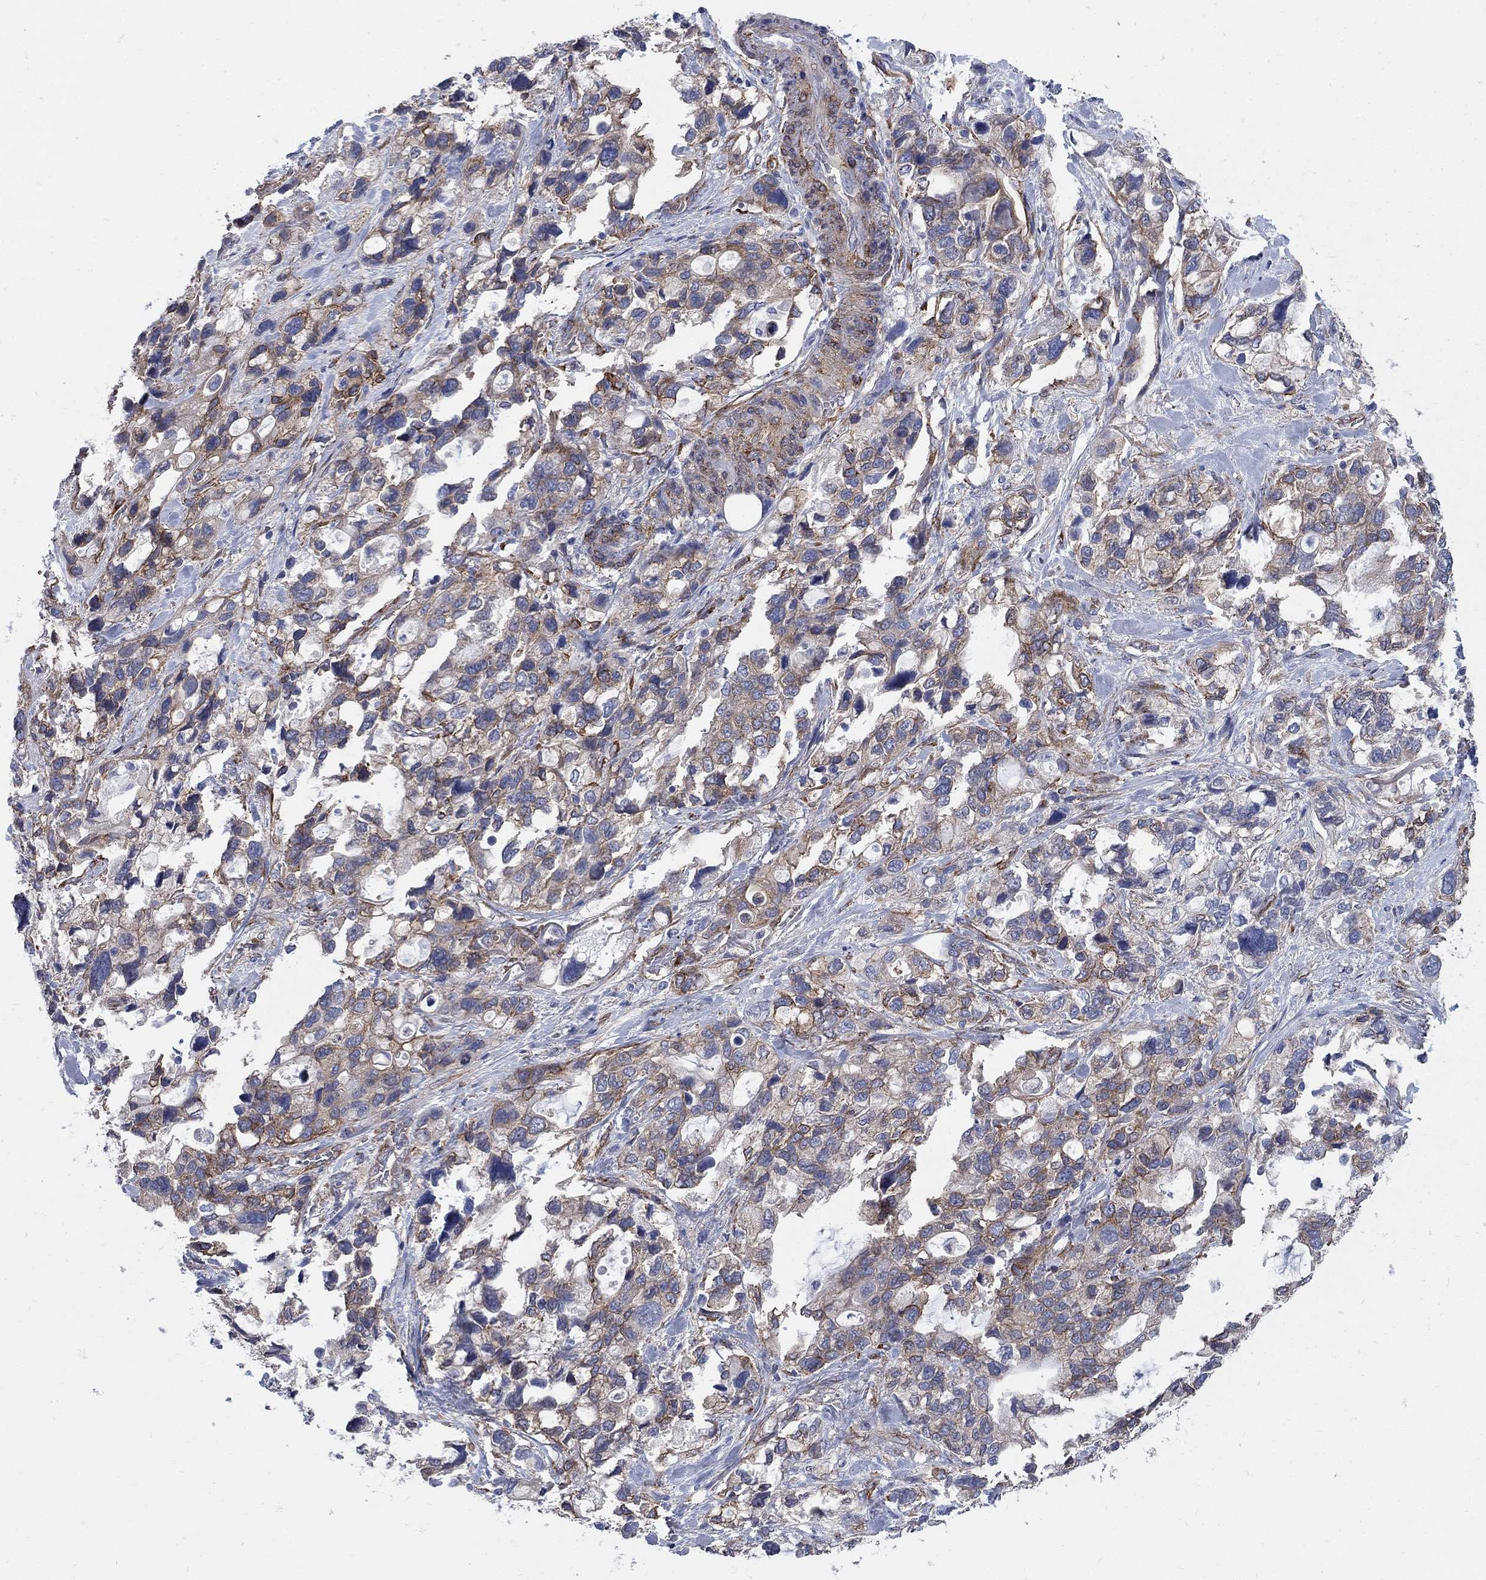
{"staining": {"intensity": "moderate", "quantity": "25%-75%", "location": "cytoplasmic/membranous"}, "tissue": "stomach cancer", "cell_type": "Tumor cells", "image_type": "cancer", "snomed": [{"axis": "morphology", "description": "Adenocarcinoma, NOS"}, {"axis": "topography", "description": "Stomach, upper"}], "caption": "Stomach cancer was stained to show a protein in brown. There is medium levels of moderate cytoplasmic/membranous staining in approximately 25%-75% of tumor cells.", "gene": "SEPTIN8", "patient": {"sex": "female", "age": 81}}